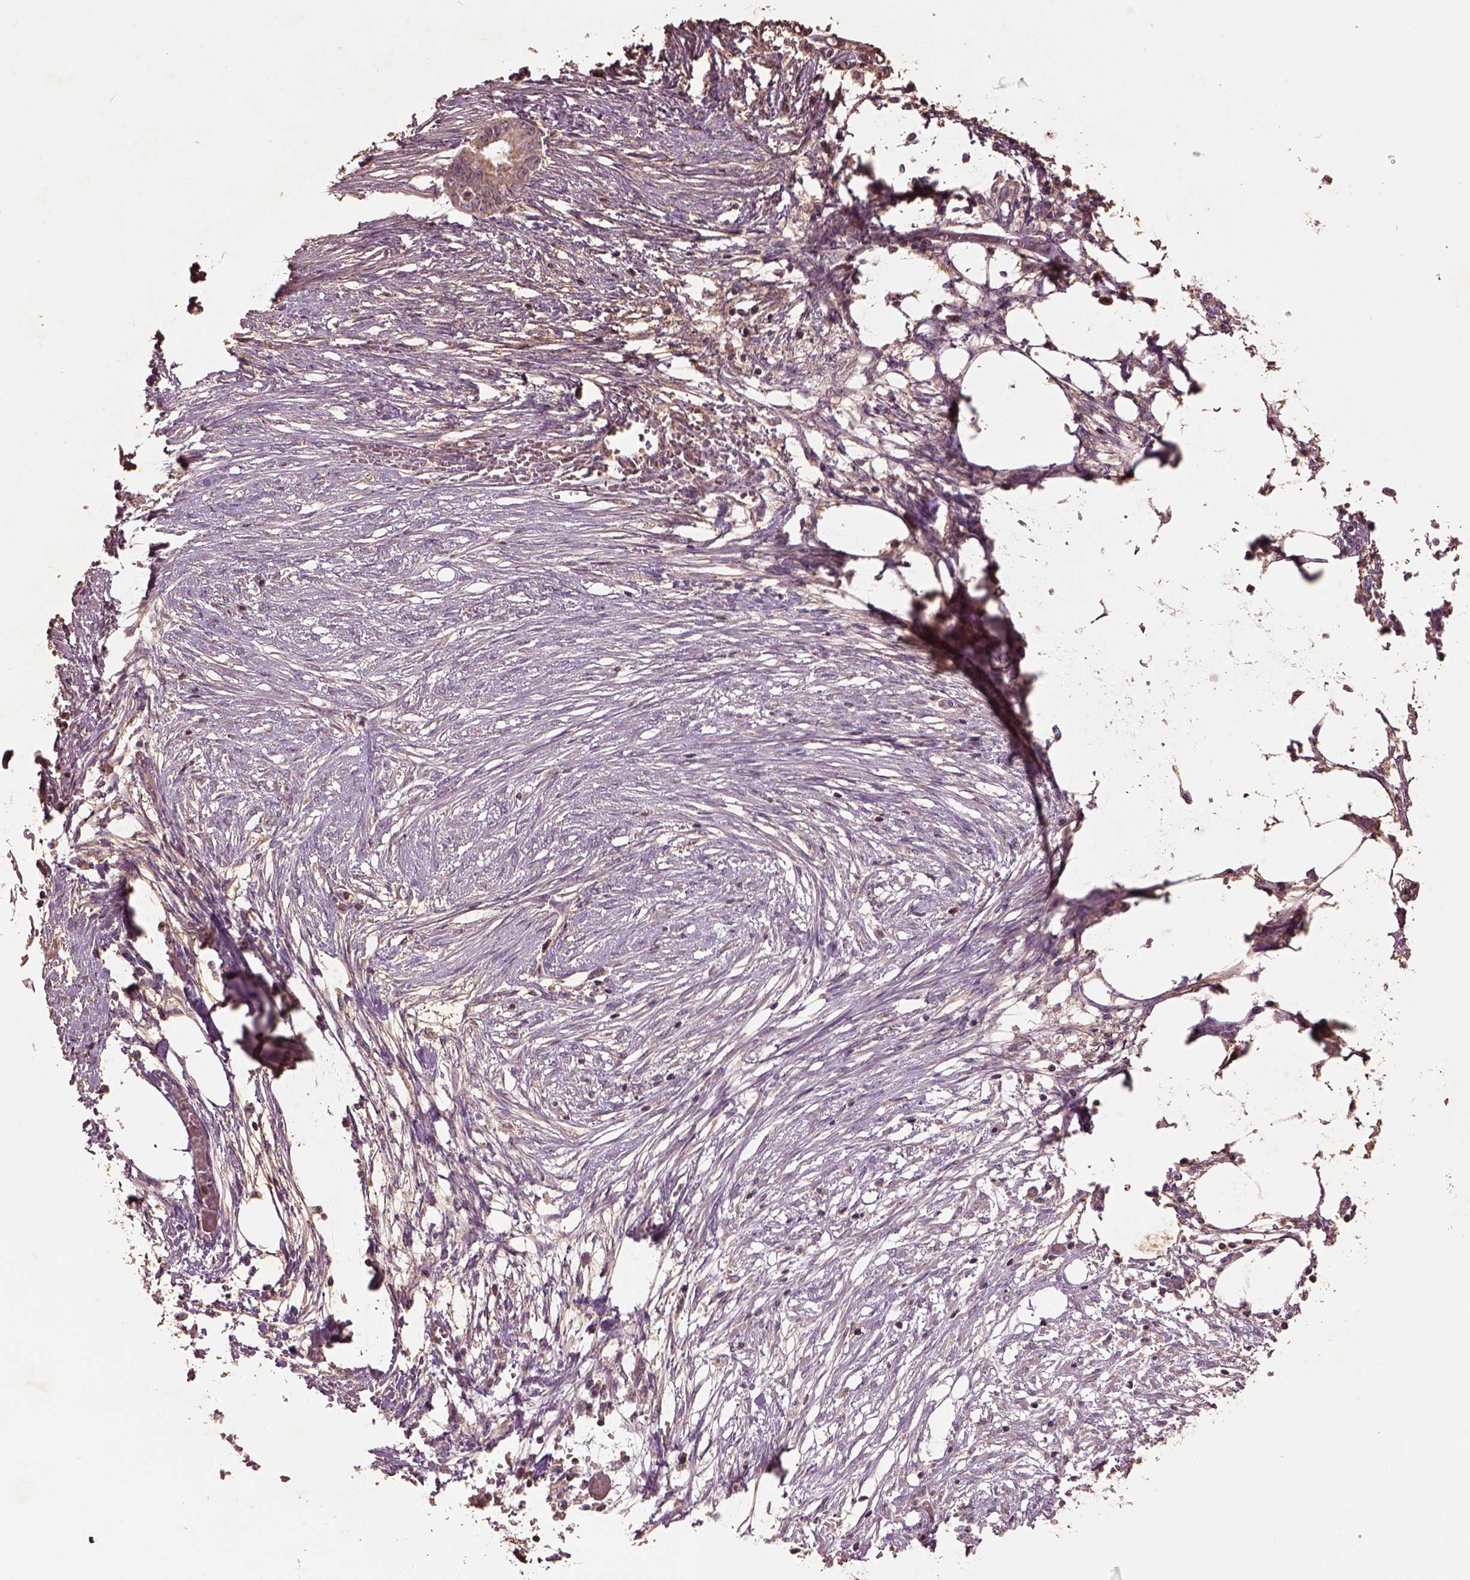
{"staining": {"intensity": "weak", "quantity": "25%-75%", "location": "cytoplasmic/membranous"}, "tissue": "endometrial cancer", "cell_type": "Tumor cells", "image_type": "cancer", "snomed": [{"axis": "morphology", "description": "Adenocarcinoma, NOS"}, {"axis": "morphology", "description": "Adenocarcinoma, metastatic, NOS"}, {"axis": "topography", "description": "Adipose tissue"}, {"axis": "topography", "description": "Endometrium"}], "caption": "An immunohistochemistry image of tumor tissue is shown. Protein staining in brown highlights weak cytoplasmic/membranous positivity in metastatic adenocarcinoma (endometrial) within tumor cells.", "gene": "MTHFS", "patient": {"sex": "female", "age": 67}}